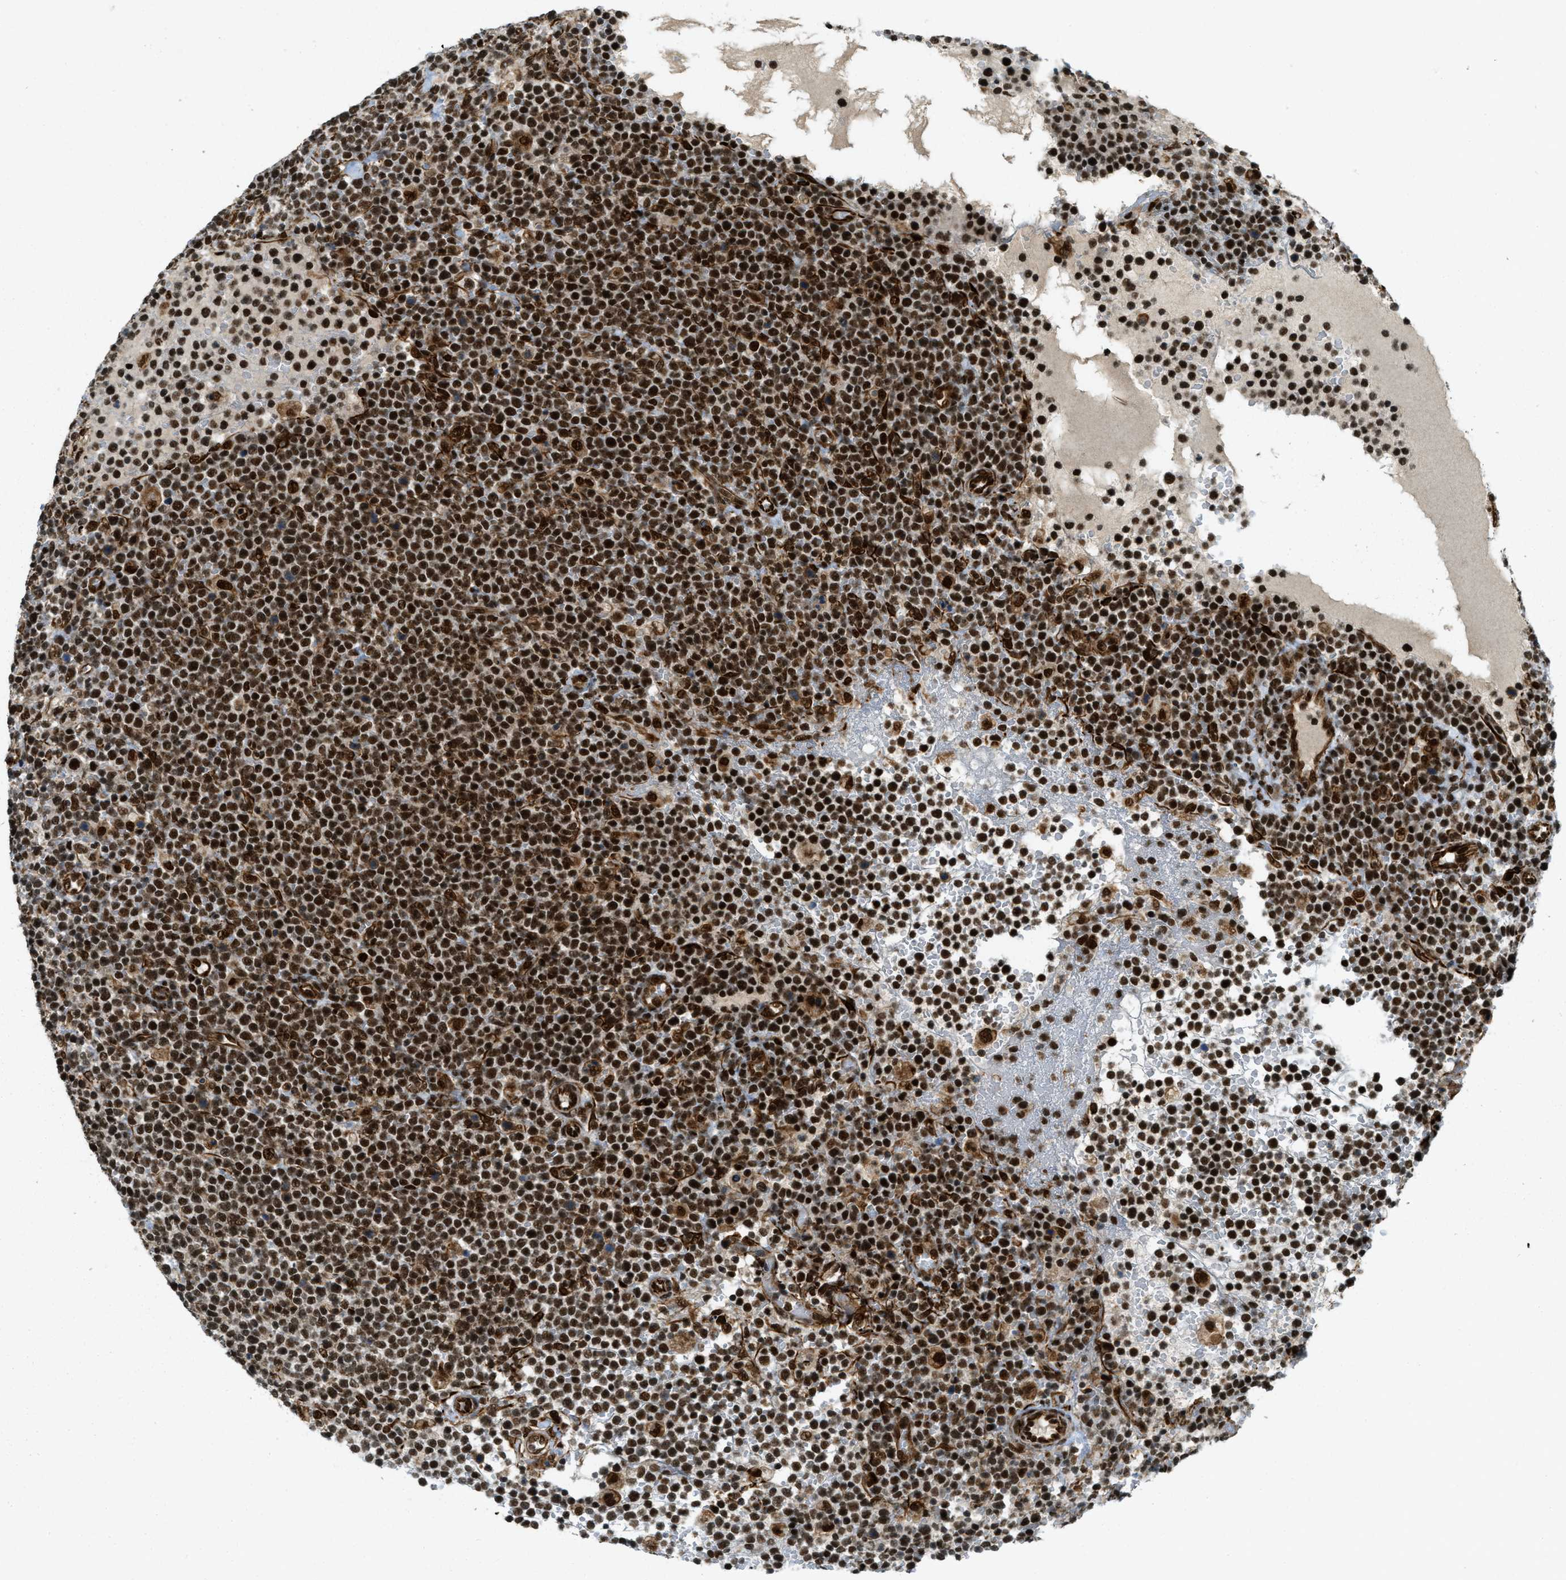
{"staining": {"intensity": "strong", "quantity": ">75%", "location": "nuclear"}, "tissue": "lymphoma", "cell_type": "Tumor cells", "image_type": "cancer", "snomed": [{"axis": "morphology", "description": "Malignant lymphoma, non-Hodgkin's type, High grade"}, {"axis": "topography", "description": "Lymph node"}], "caption": "Tumor cells display strong nuclear expression in about >75% of cells in malignant lymphoma, non-Hodgkin's type (high-grade).", "gene": "ZFR", "patient": {"sex": "male", "age": 61}}